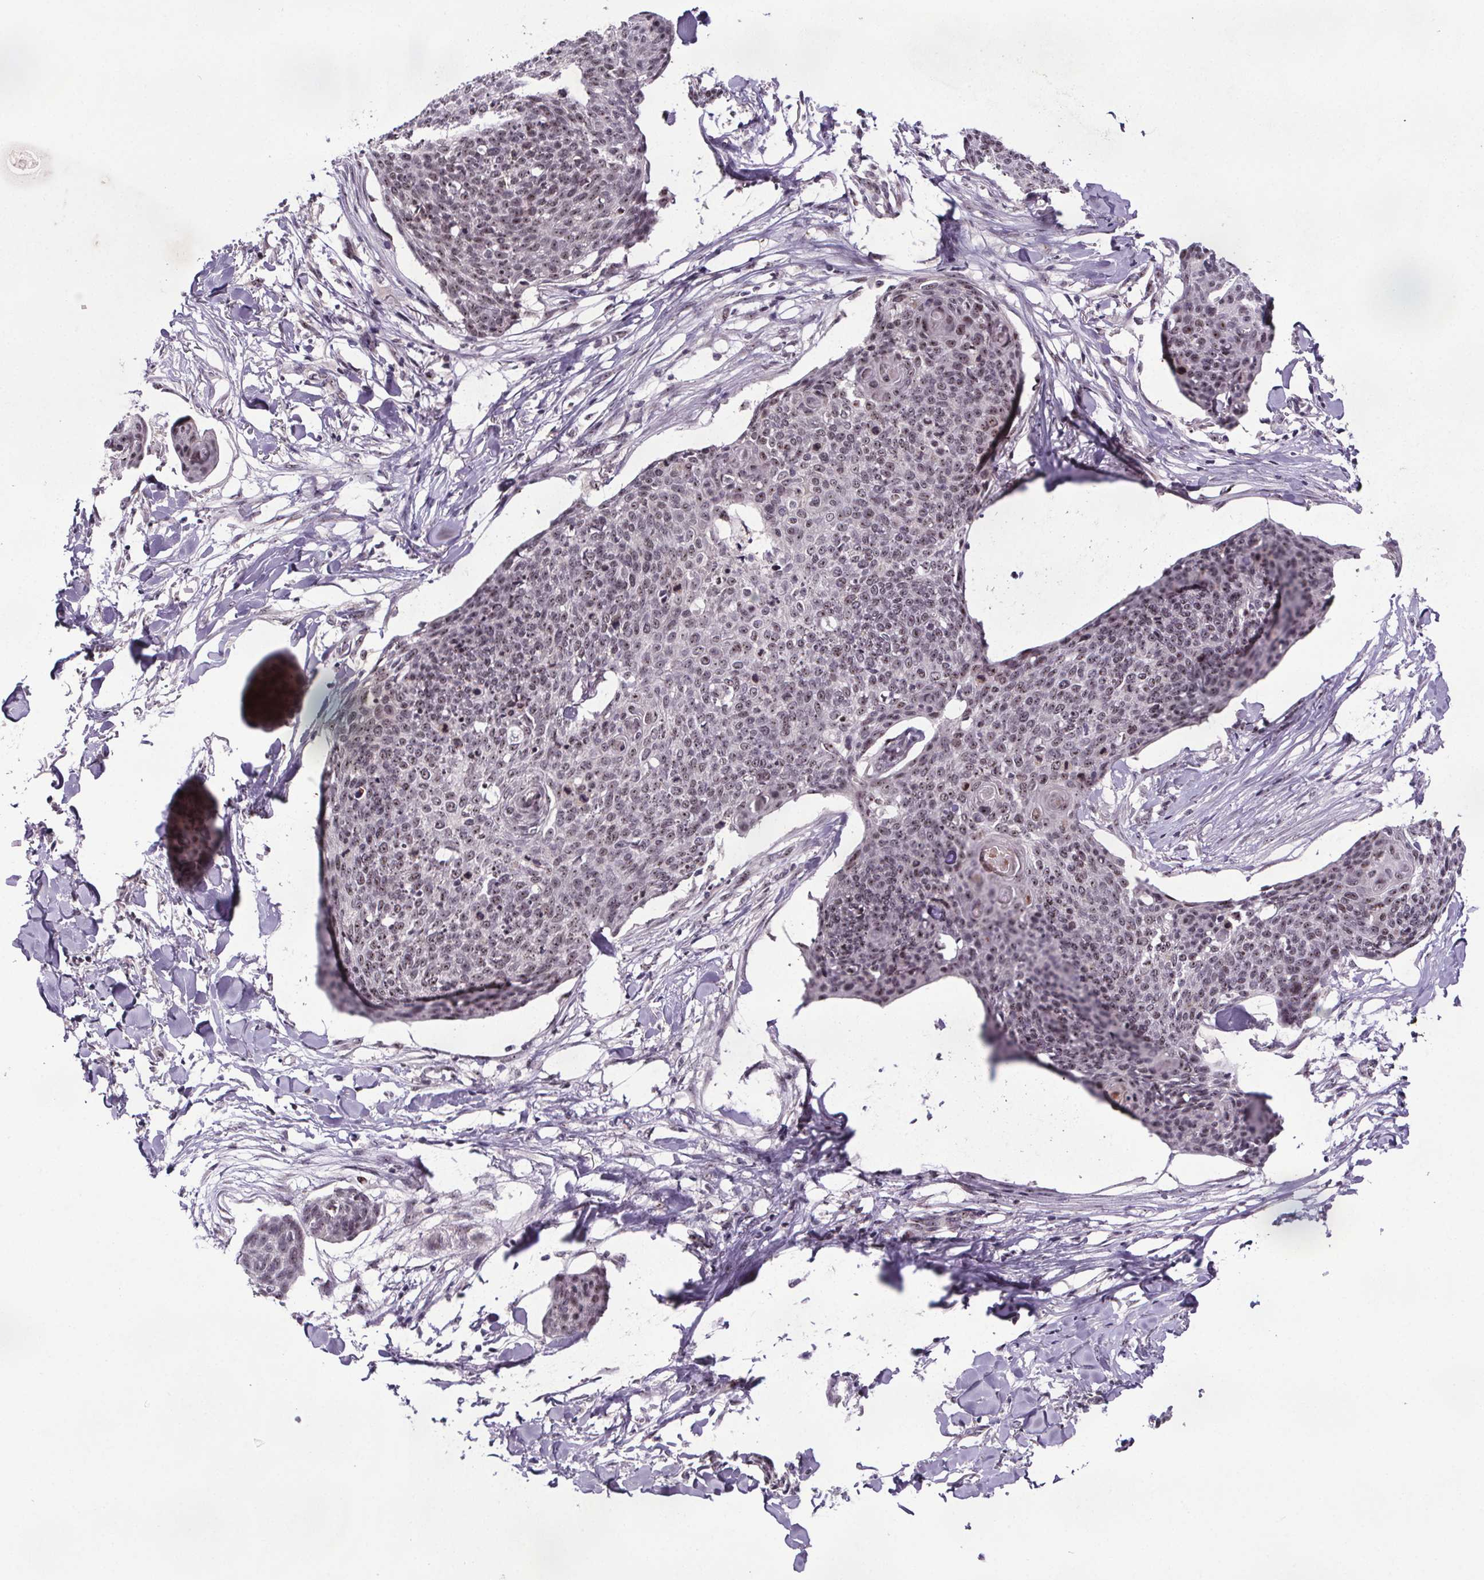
{"staining": {"intensity": "weak", "quantity": "25%-75%", "location": "nuclear"}, "tissue": "skin cancer", "cell_type": "Tumor cells", "image_type": "cancer", "snomed": [{"axis": "morphology", "description": "Squamous cell carcinoma, NOS"}, {"axis": "topography", "description": "Skin"}, {"axis": "topography", "description": "Vulva"}], "caption": "The immunohistochemical stain highlights weak nuclear staining in tumor cells of skin cancer tissue. (IHC, brightfield microscopy, high magnification).", "gene": "ATMIN", "patient": {"sex": "female", "age": 75}}